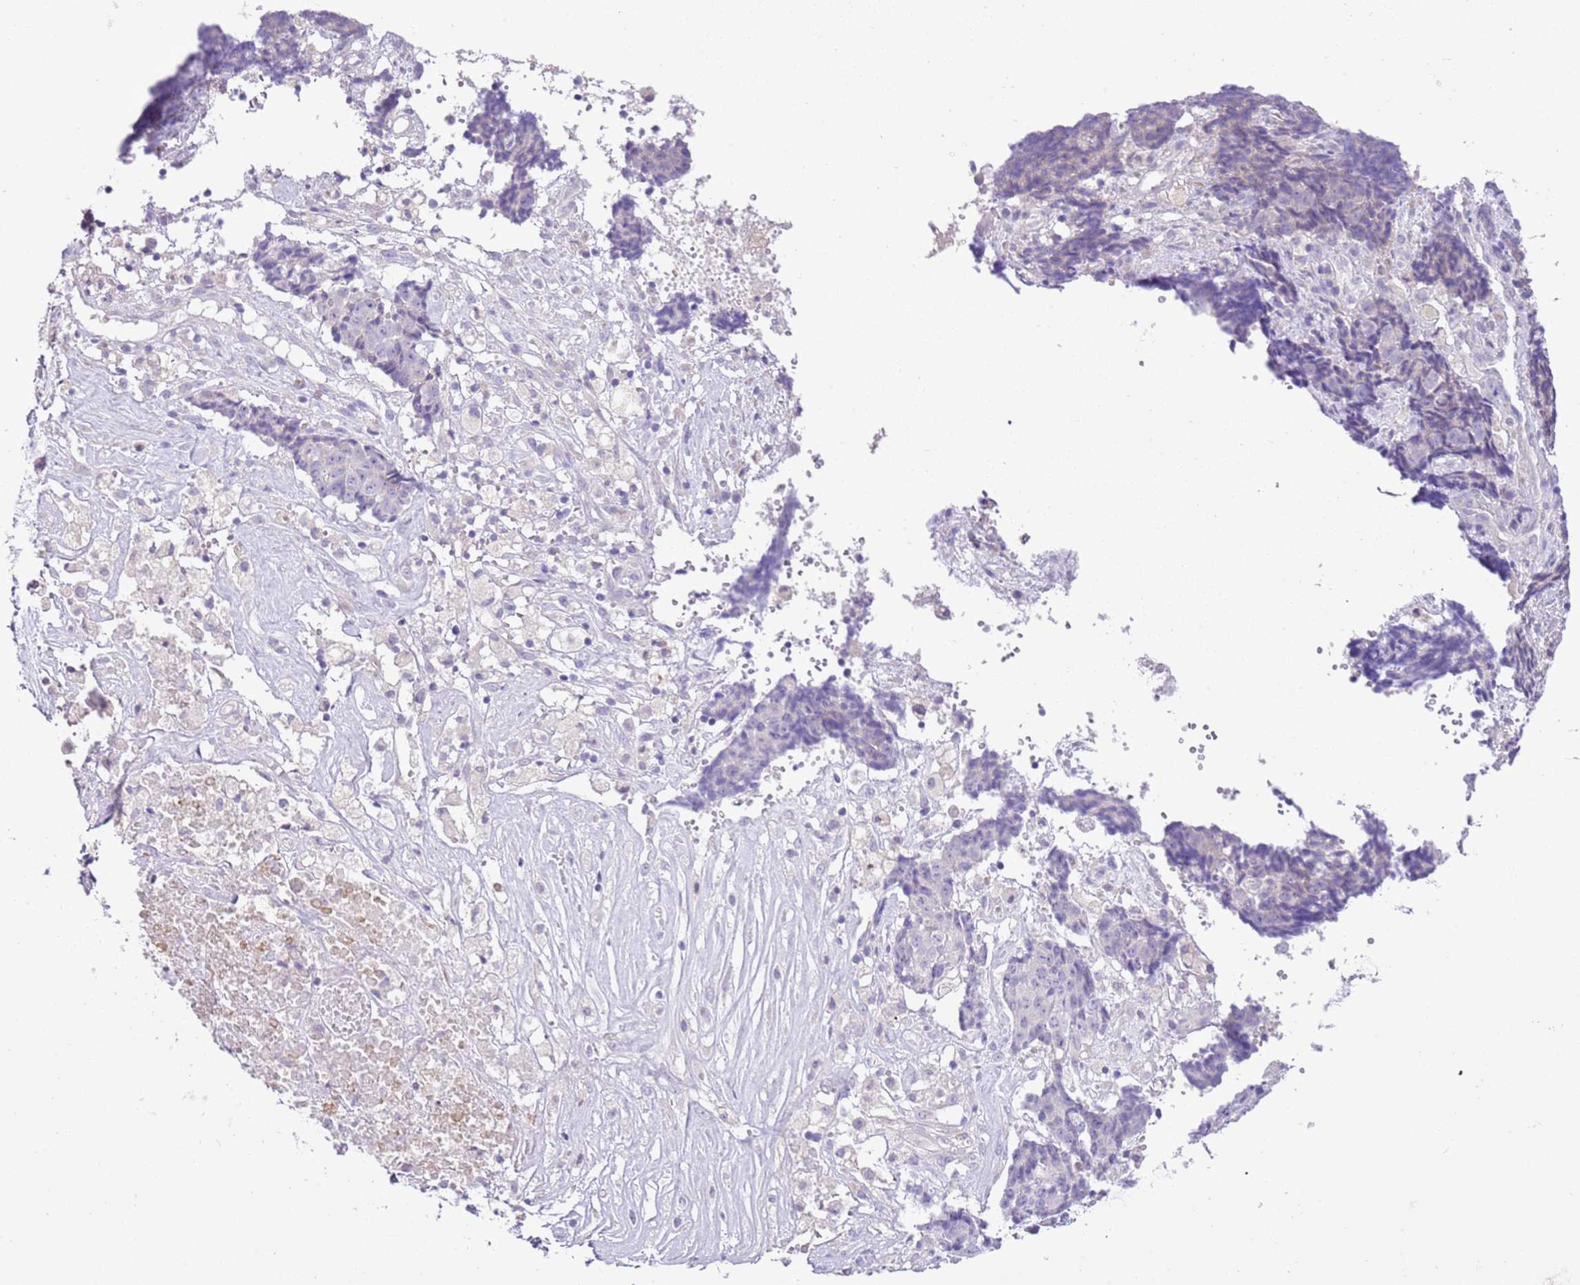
{"staining": {"intensity": "negative", "quantity": "none", "location": "none"}, "tissue": "ovarian cancer", "cell_type": "Tumor cells", "image_type": "cancer", "snomed": [{"axis": "morphology", "description": "Carcinoma, endometroid"}, {"axis": "topography", "description": "Ovary"}], "caption": "Protein analysis of ovarian endometroid carcinoma reveals no significant staining in tumor cells. Nuclei are stained in blue.", "gene": "AAR2", "patient": {"sex": "female", "age": 42}}